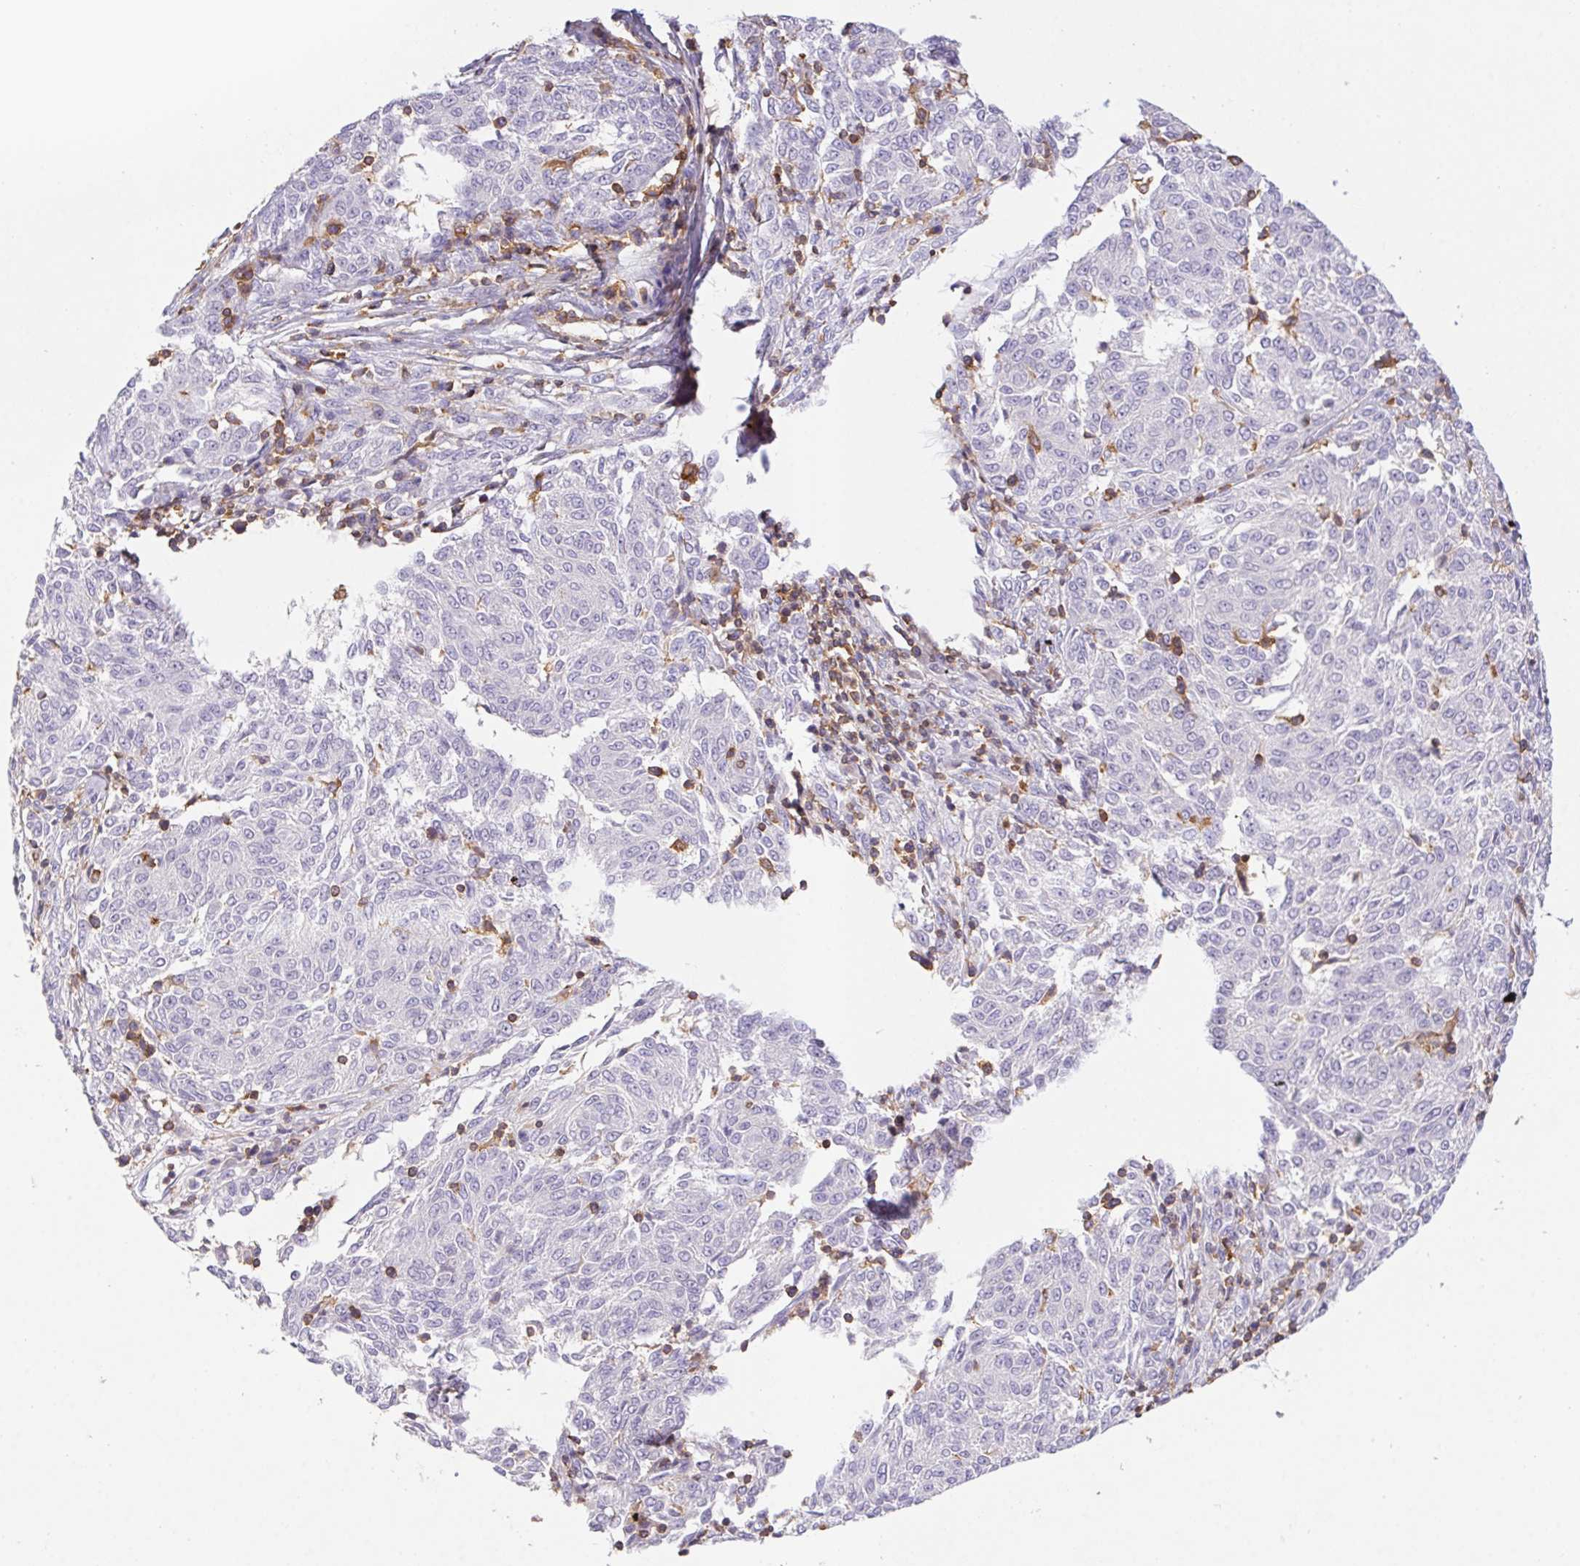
{"staining": {"intensity": "negative", "quantity": "none", "location": "none"}, "tissue": "melanoma", "cell_type": "Tumor cells", "image_type": "cancer", "snomed": [{"axis": "morphology", "description": "Malignant melanoma, NOS"}, {"axis": "topography", "description": "Skin"}], "caption": "The photomicrograph reveals no significant expression in tumor cells of malignant melanoma.", "gene": "APBB1IP", "patient": {"sex": "female", "age": 72}}